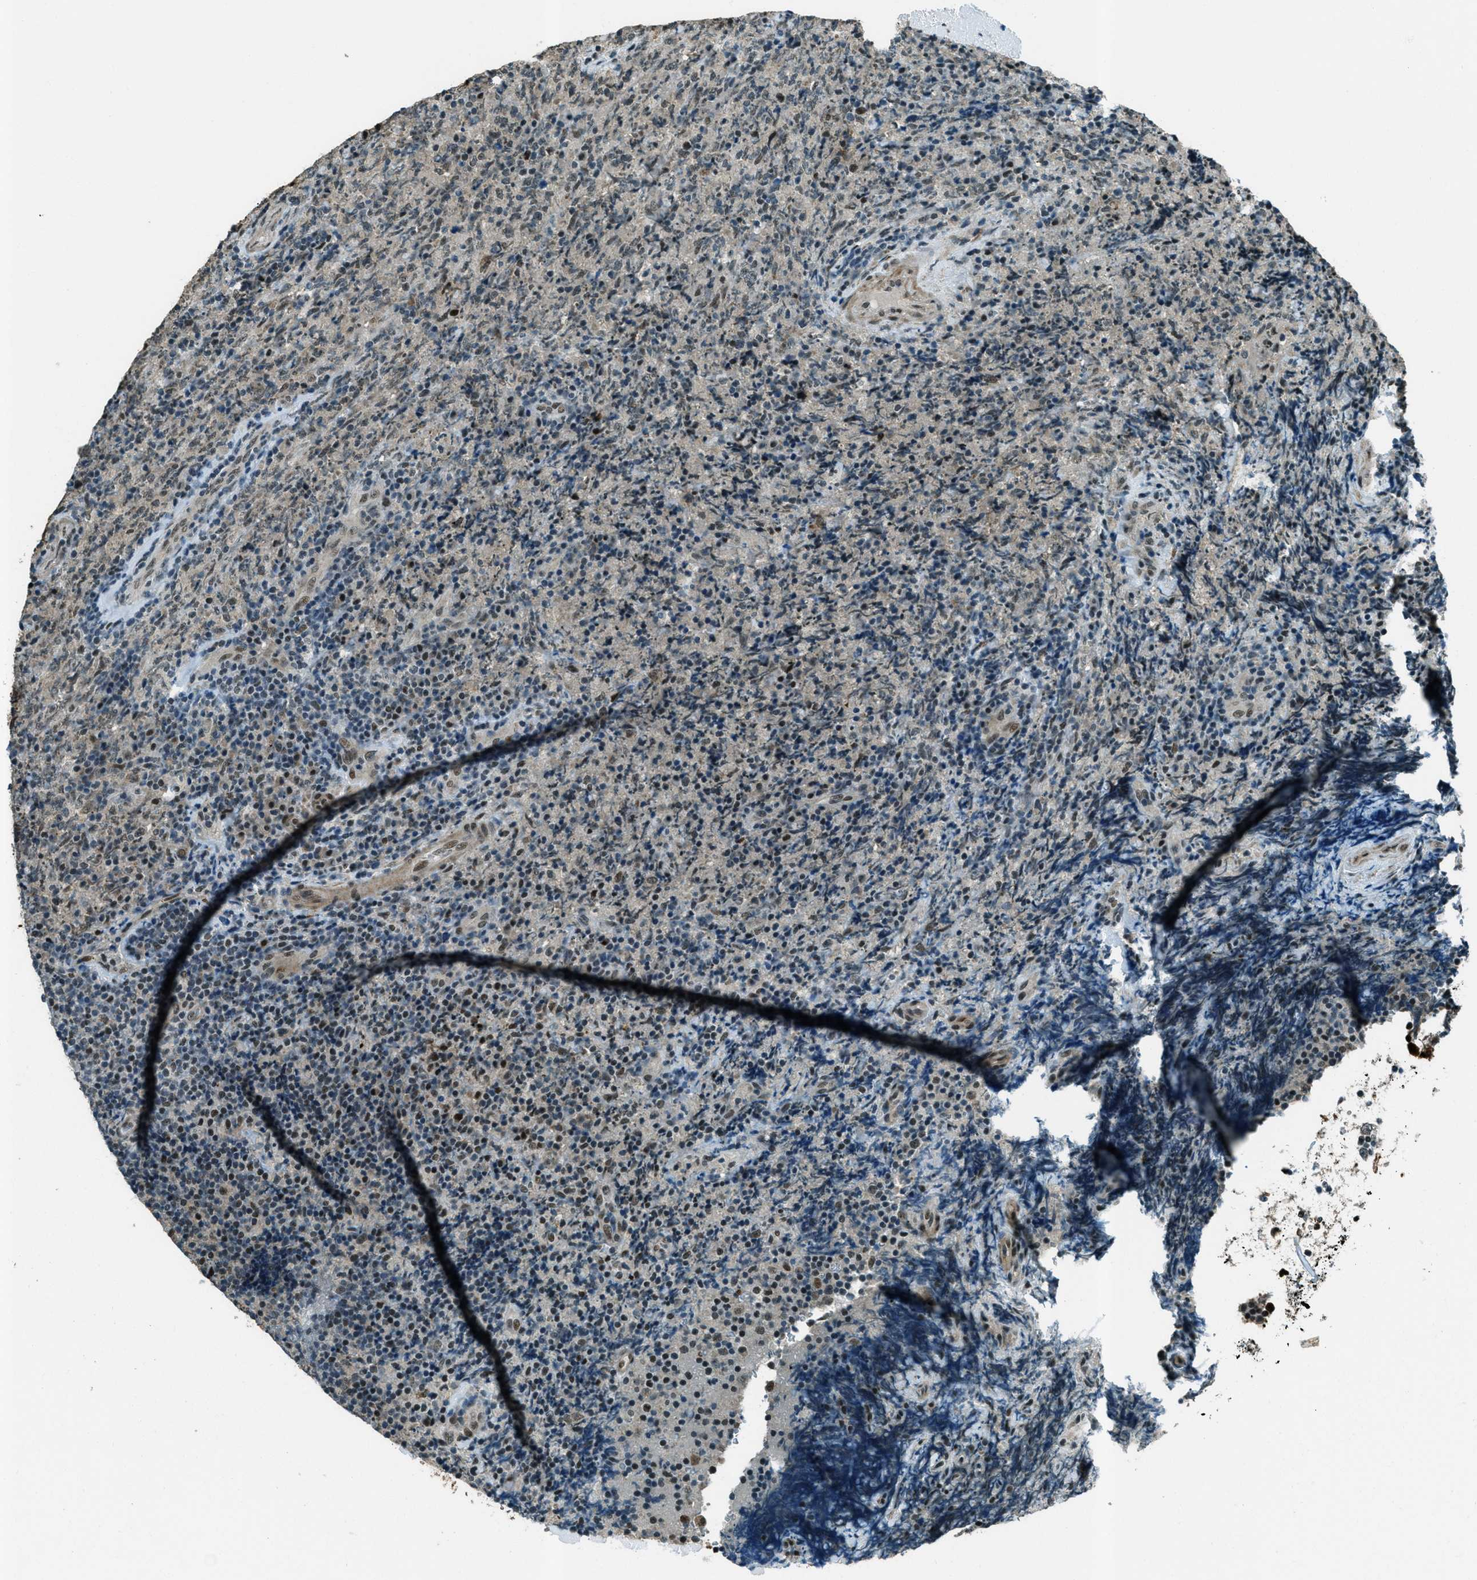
{"staining": {"intensity": "weak", "quantity": "25%-75%", "location": "cytoplasmic/membranous,nuclear"}, "tissue": "lymphoma", "cell_type": "Tumor cells", "image_type": "cancer", "snomed": [{"axis": "morphology", "description": "Malignant lymphoma, non-Hodgkin's type, High grade"}, {"axis": "topography", "description": "Tonsil"}], "caption": "Brown immunohistochemical staining in malignant lymphoma, non-Hodgkin's type (high-grade) shows weak cytoplasmic/membranous and nuclear staining in about 25%-75% of tumor cells. (Brightfield microscopy of DAB IHC at high magnification).", "gene": "TARDBP", "patient": {"sex": "female", "age": 36}}